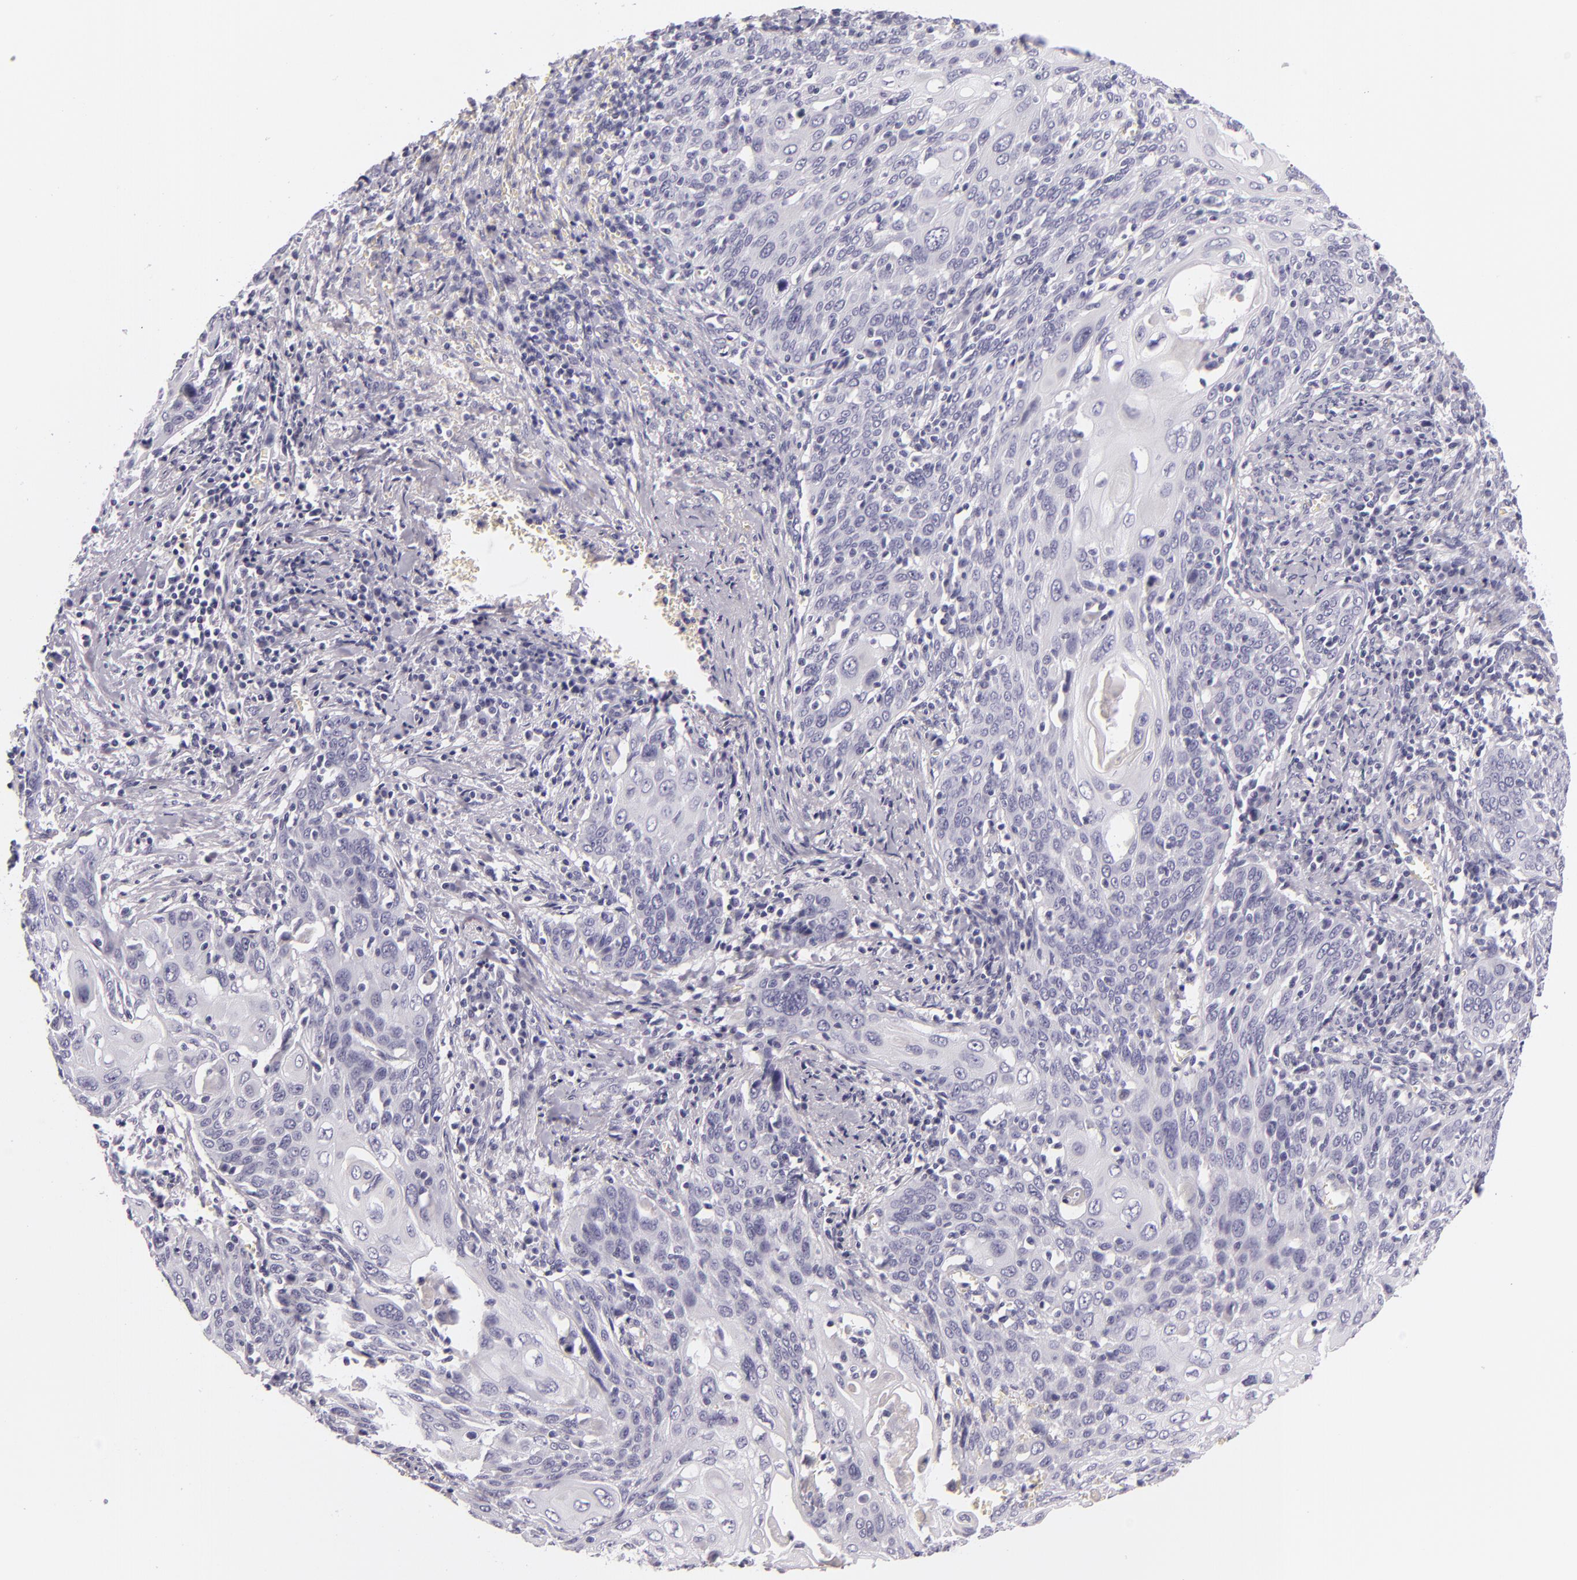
{"staining": {"intensity": "negative", "quantity": "none", "location": "none"}, "tissue": "cervical cancer", "cell_type": "Tumor cells", "image_type": "cancer", "snomed": [{"axis": "morphology", "description": "Squamous cell carcinoma, NOS"}, {"axis": "topography", "description": "Cervix"}], "caption": "Immunohistochemistry (IHC) of cervical cancer (squamous cell carcinoma) displays no staining in tumor cells. (Stains: DAB (3,3'-diaminobenzidine) immunohistochemistry (IHC) with hematoxylin counter stain, Microscopy: brightfield microscopy at high magnification).", "gene": "INA", "patient": {"sex": "female", "age": 54}}